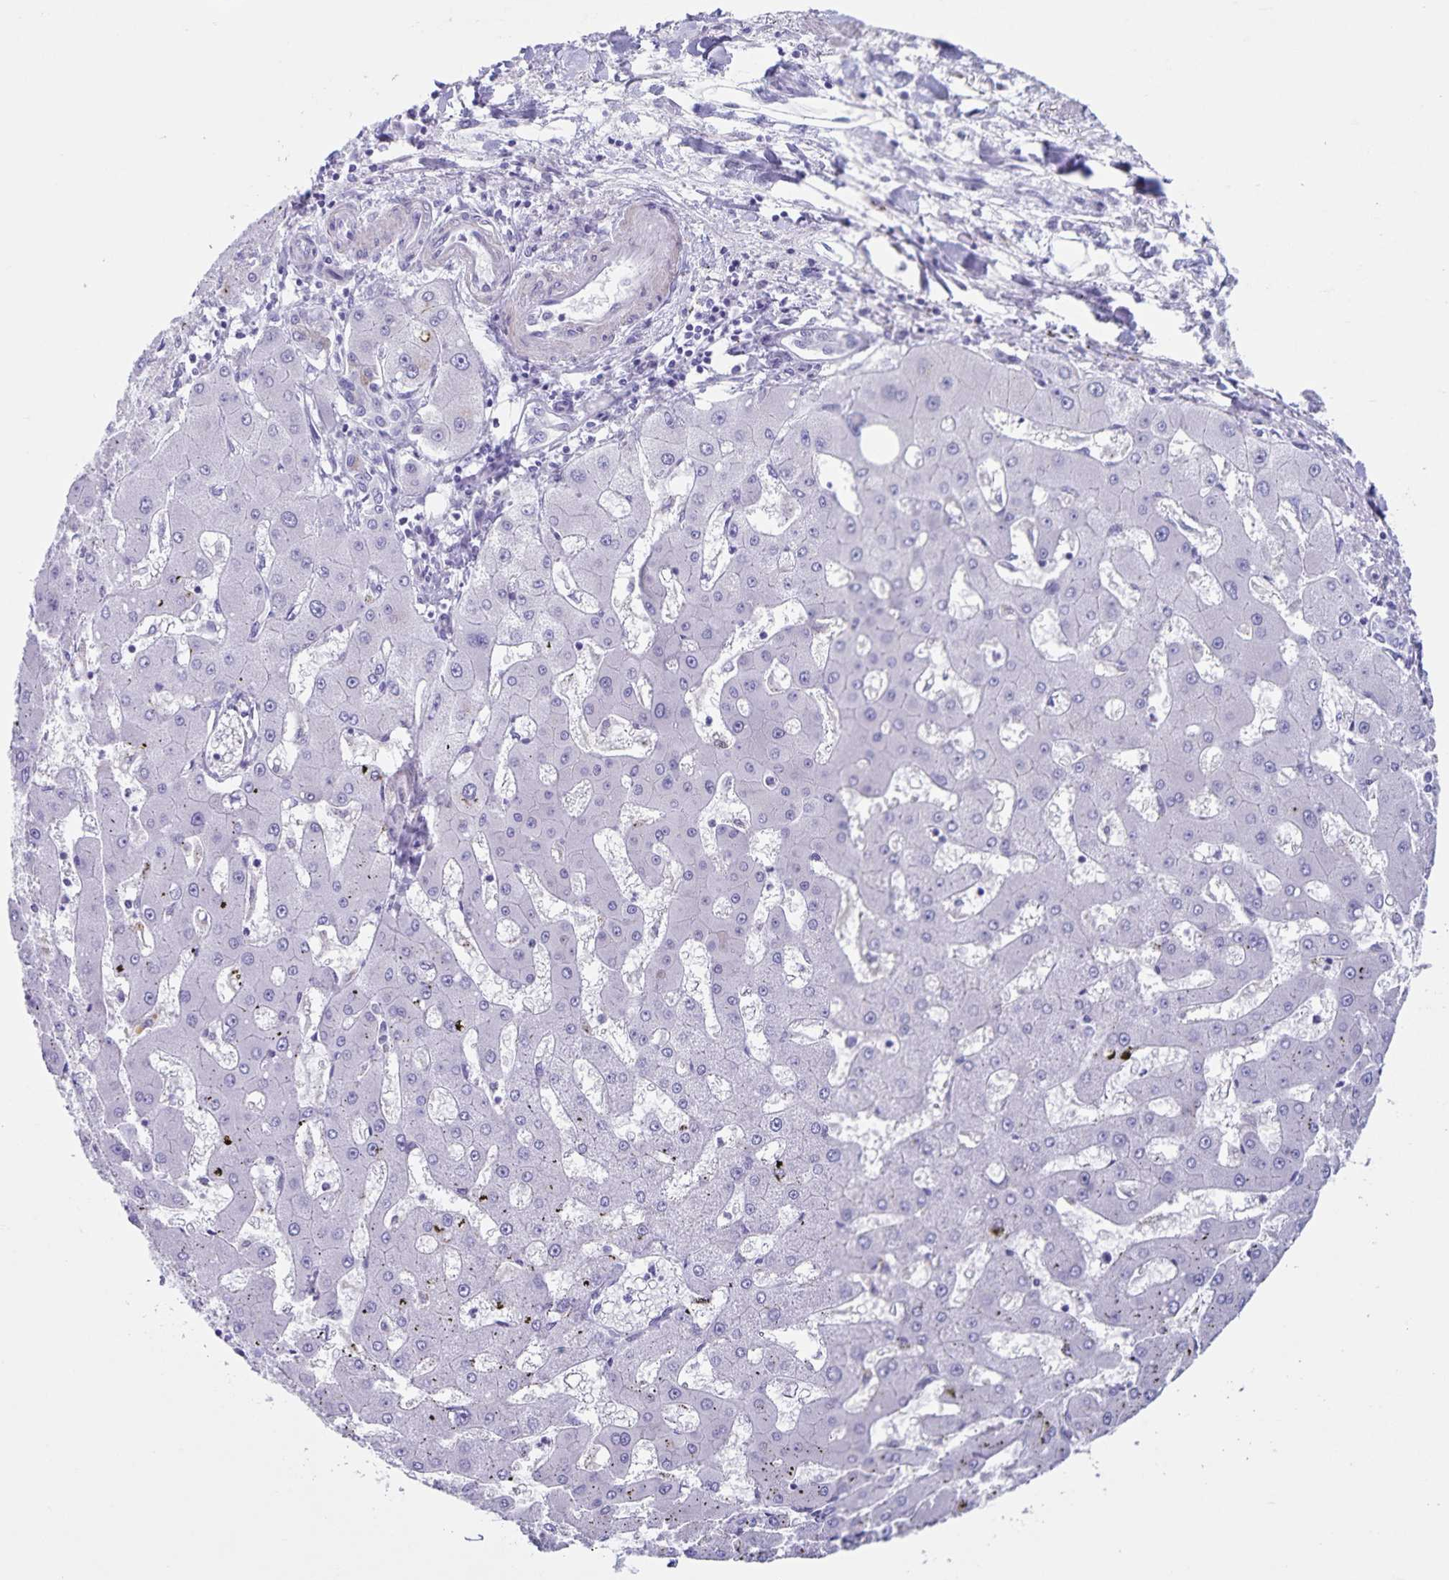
{"staining": {"intensity": "negative", "quantity": "none", "location": "none"}, "tissue": "liver cancer", "cell_type": "Tumor cells", "image_type": "cancer", "snomed": [{"axis": "morphology", "description": "Carcinoma, Hepatocellular, NOS"}, {"axis": "topography", "description": "Liver"}], "caption": "An image of liver cancer stained for a protein displays no brown staining in tumor cells.", "gene": "C11orf42", "patient": {"sex": "male", "age": 67}}